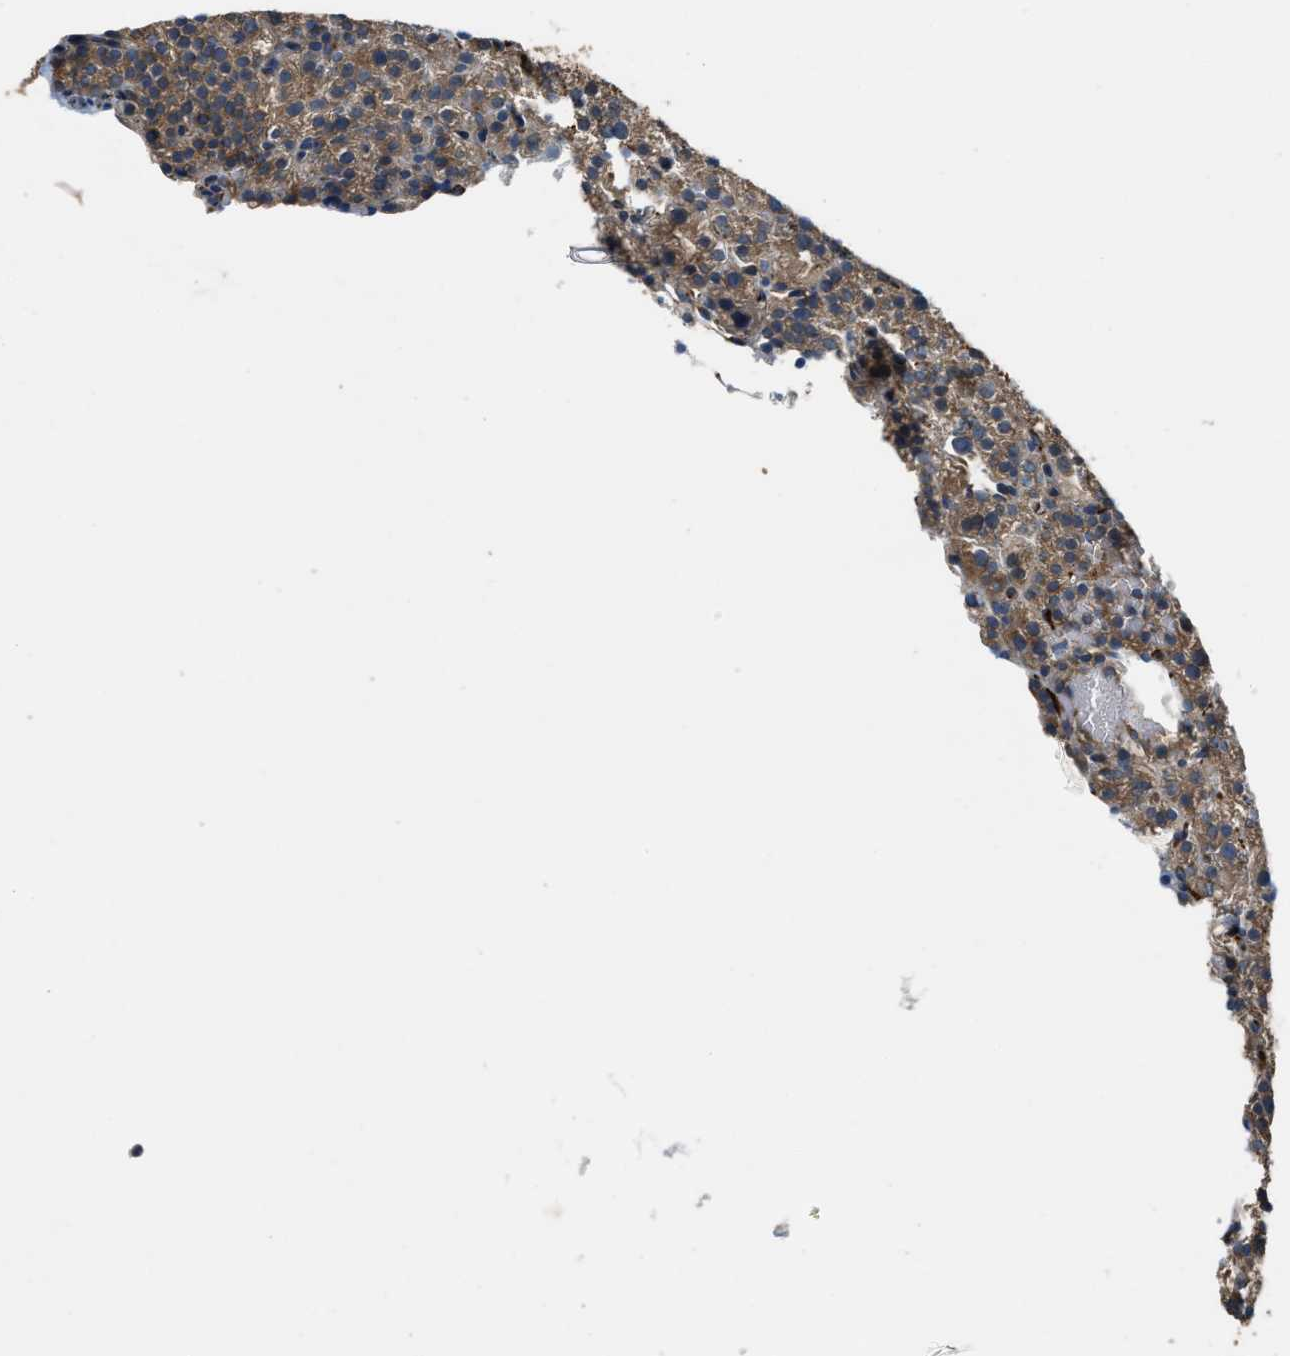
{"staining": {"intensity": "moderate", "quantity": ">75%", "location": "cytoplasmic/membranous"}, "tissue": "parathyroid gland", "cell_type": "Glandular cells", "image_type": "normal", "snomed": [{"axis": "morphology", "description": "Normal tissue, NOS"}, {"axis": "morphology", "description": "Adenoma, NOS"}, {"axis": "topography", "description": "Parathyroid gland"}], "caption": "Benign parathyroid gland reveals moderate cytoplasmic/membranous expression in about >75% of glandular cells, visualized by immunohistochemistry. Immunohistochemistry stains the protein of interest in brown and the nuclei are stained blue.", "gene": "TRPC1", "patient": {"sex": "female", "age": 74}}